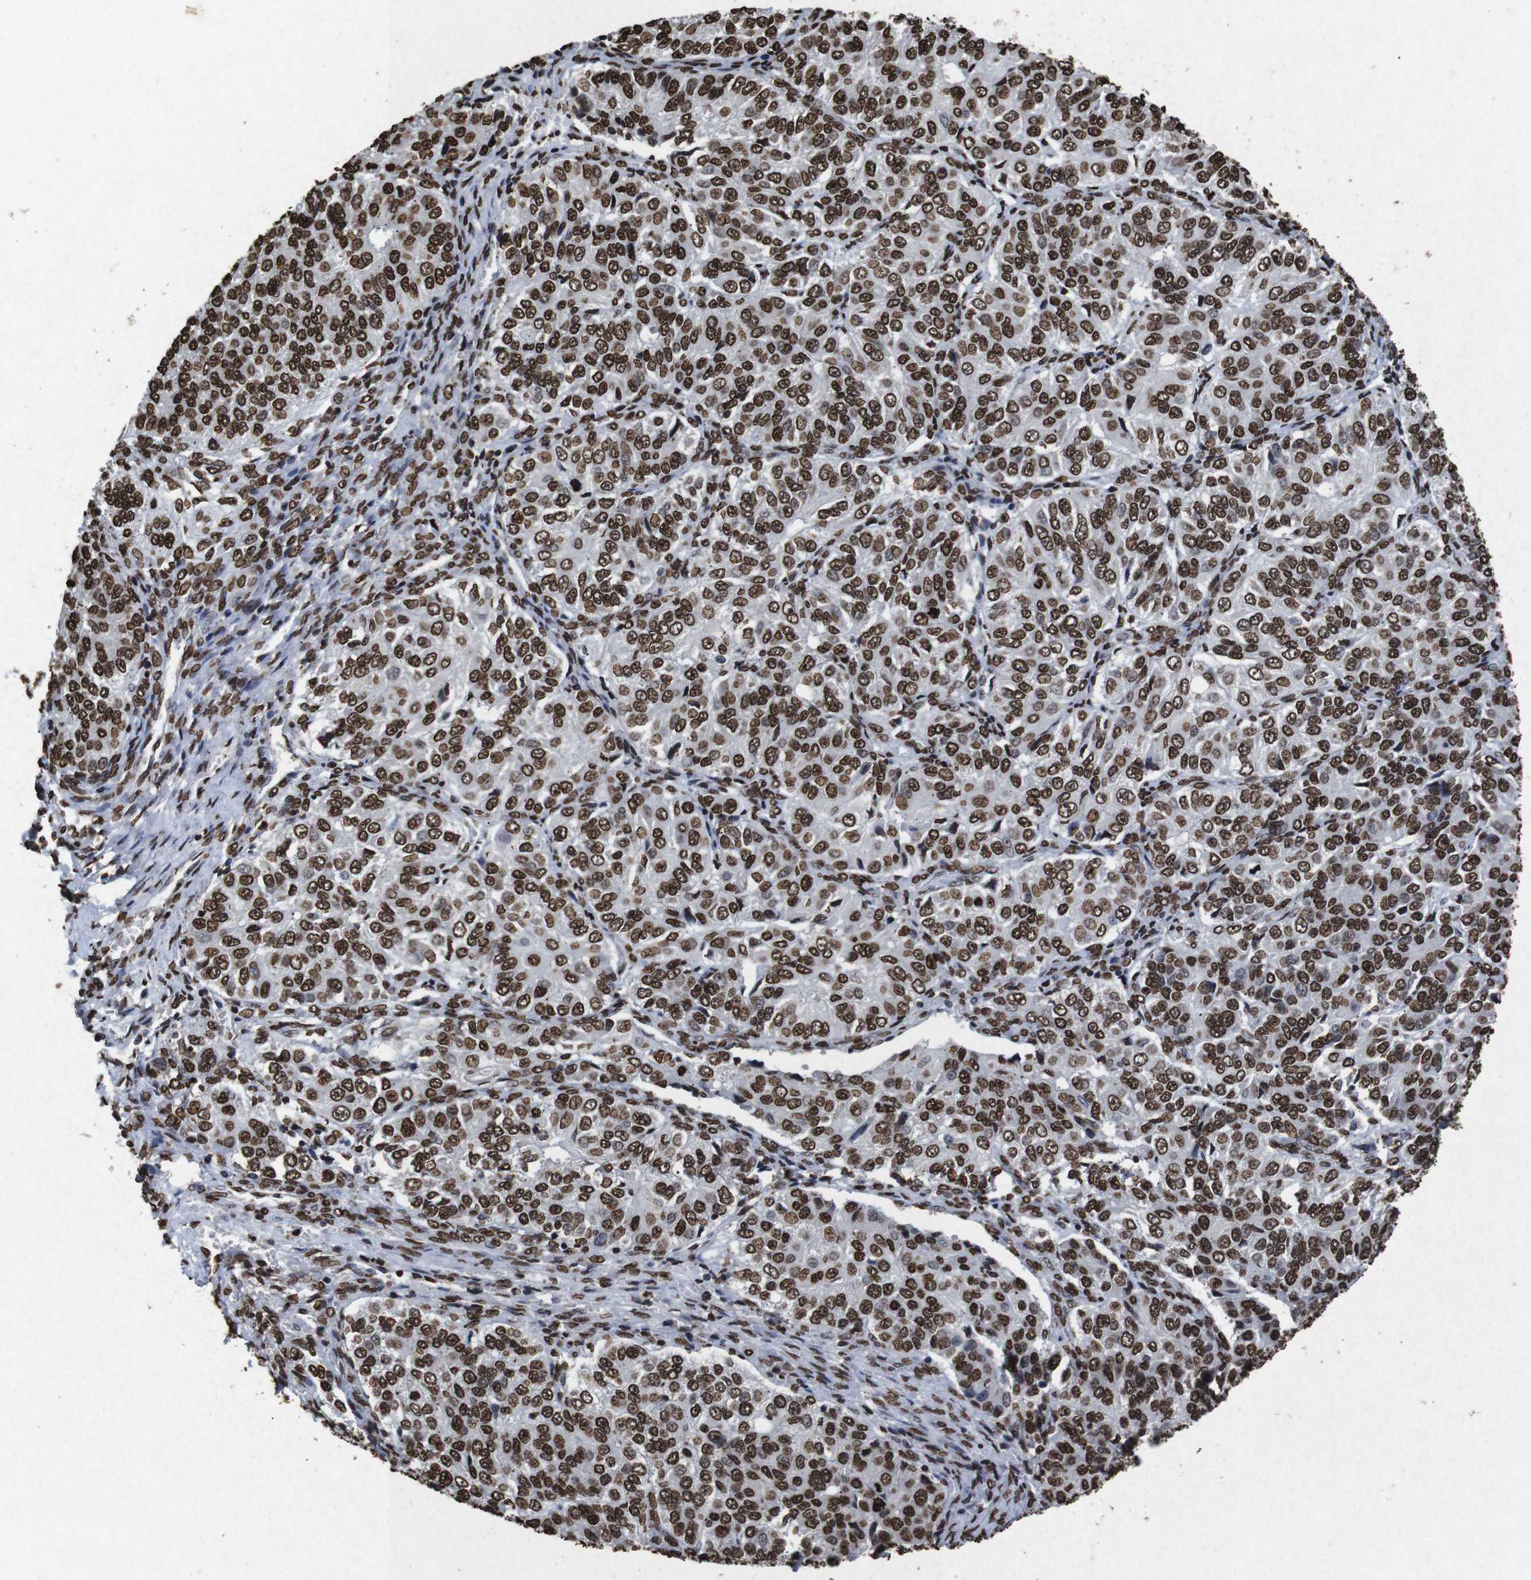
{"staining": {"intensity": "strong", "quantity": ">75%", "location": "nuclear"}, "tissue": "ovarian cancer", "cell_type": "Tumor cells", "image_type": "cancer", "snomed": [{"axis": "morphology", "description": "Carcinoma, endometroid"}, {"axis": "topography", "description": "Ovary"}], "caption": "Brown immunohistochemical staining in human ovarian cancer (endometroid carcinoma) exhibits strong nuclear staining in approximately >75% of tumor cells.", "gene": "MDM2", "patient": {"sex": "female", "age": 51}}